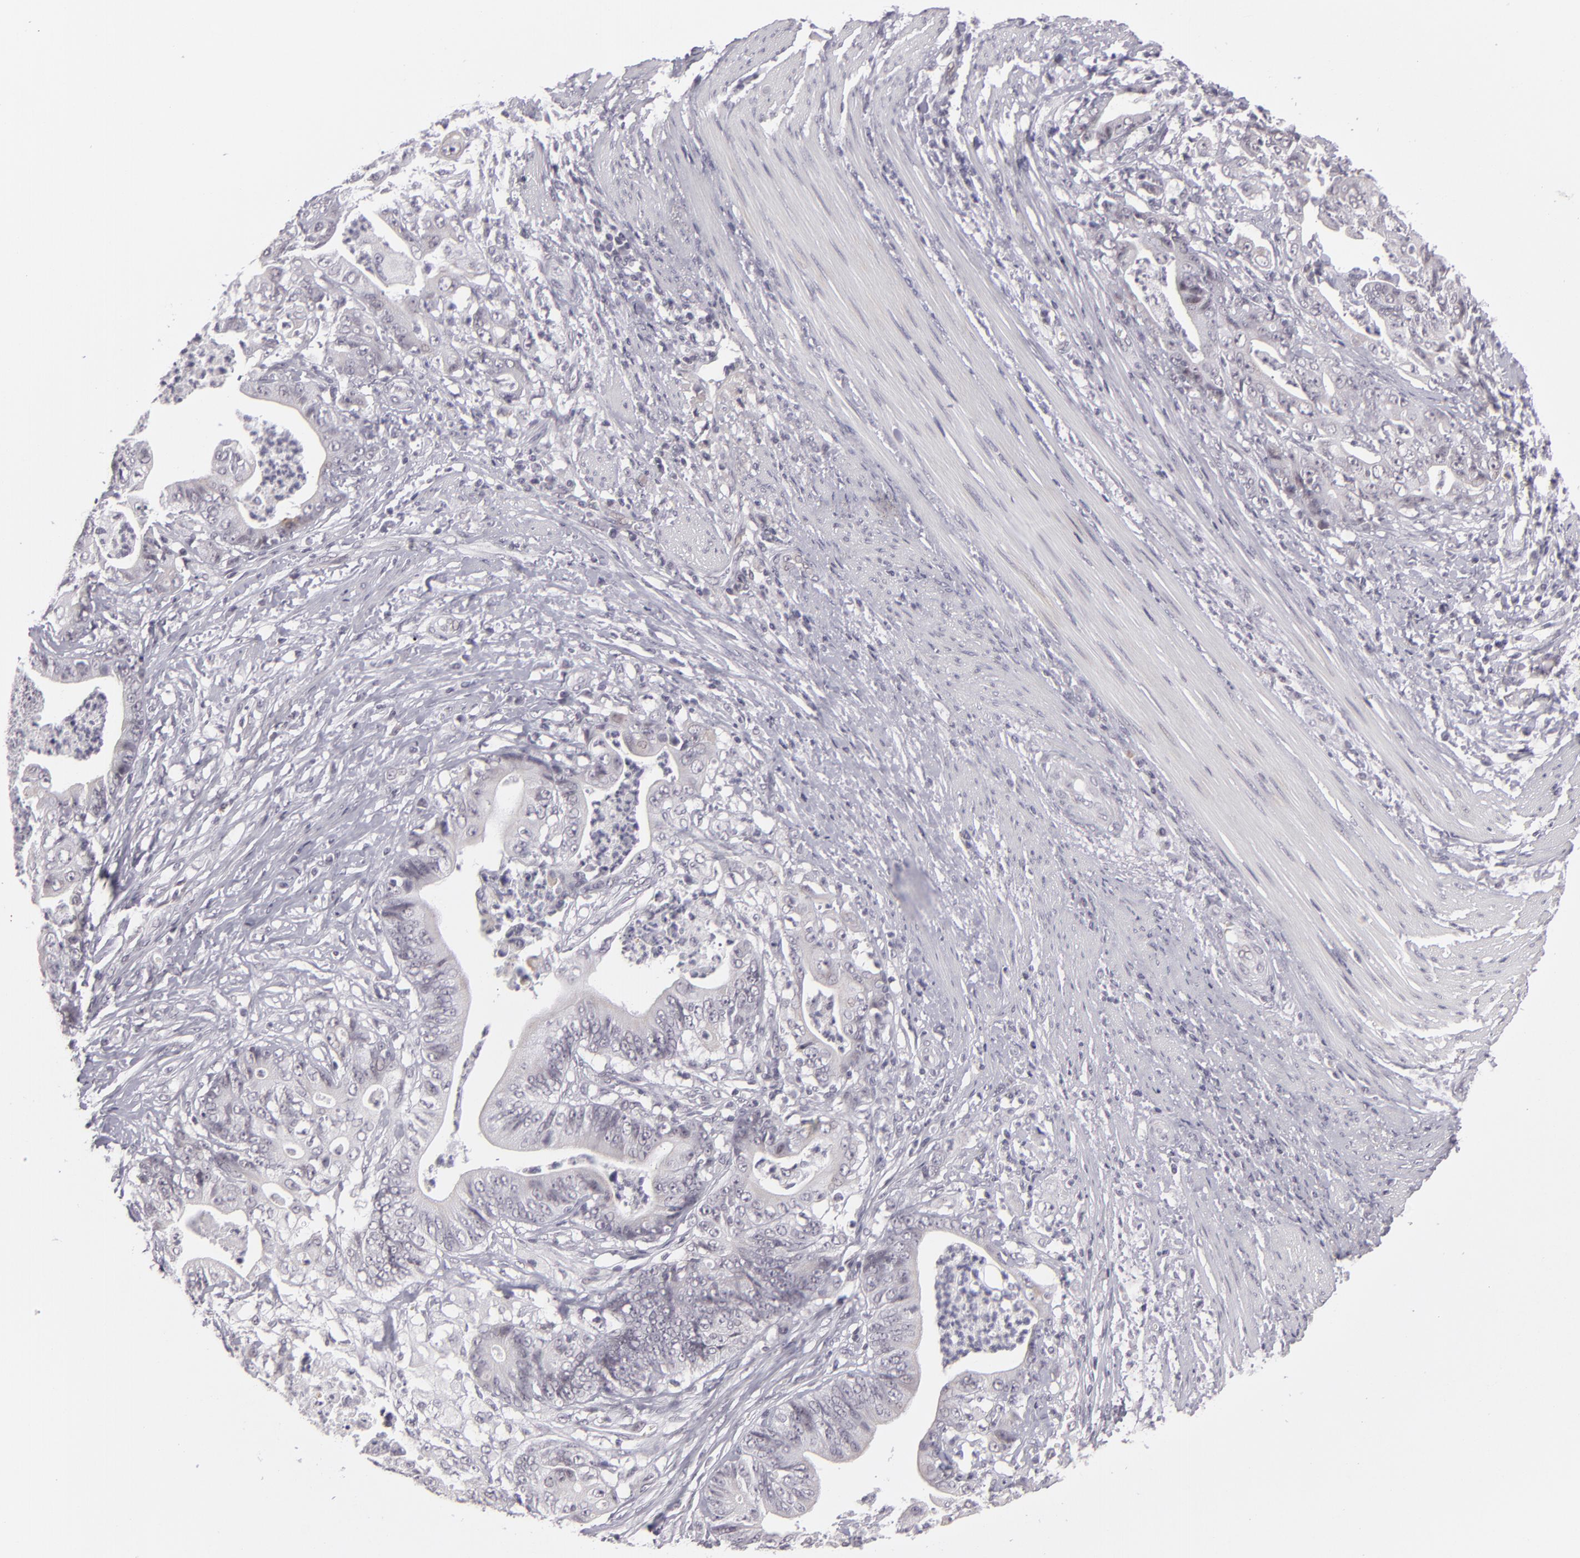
{"staining": {"intensity": "negative", "quantity": "none", "location": "none"}, "tissue": "stomach cancer", "cell_type": "Tumor cells", "image_type": "cancer", "snomed": [{"axis": "morphology", "description": "Adenocarcinoma, NOS"}, {"axis": "topography", "description": "Stomach, lower"}], "caption": "A photomicrograph of stomach adenocarcinoma stained for a protein reveals no brown staining in tumor cells.", "gene": "ZNF205", "patient": {"sex": "female", "age": 86}}